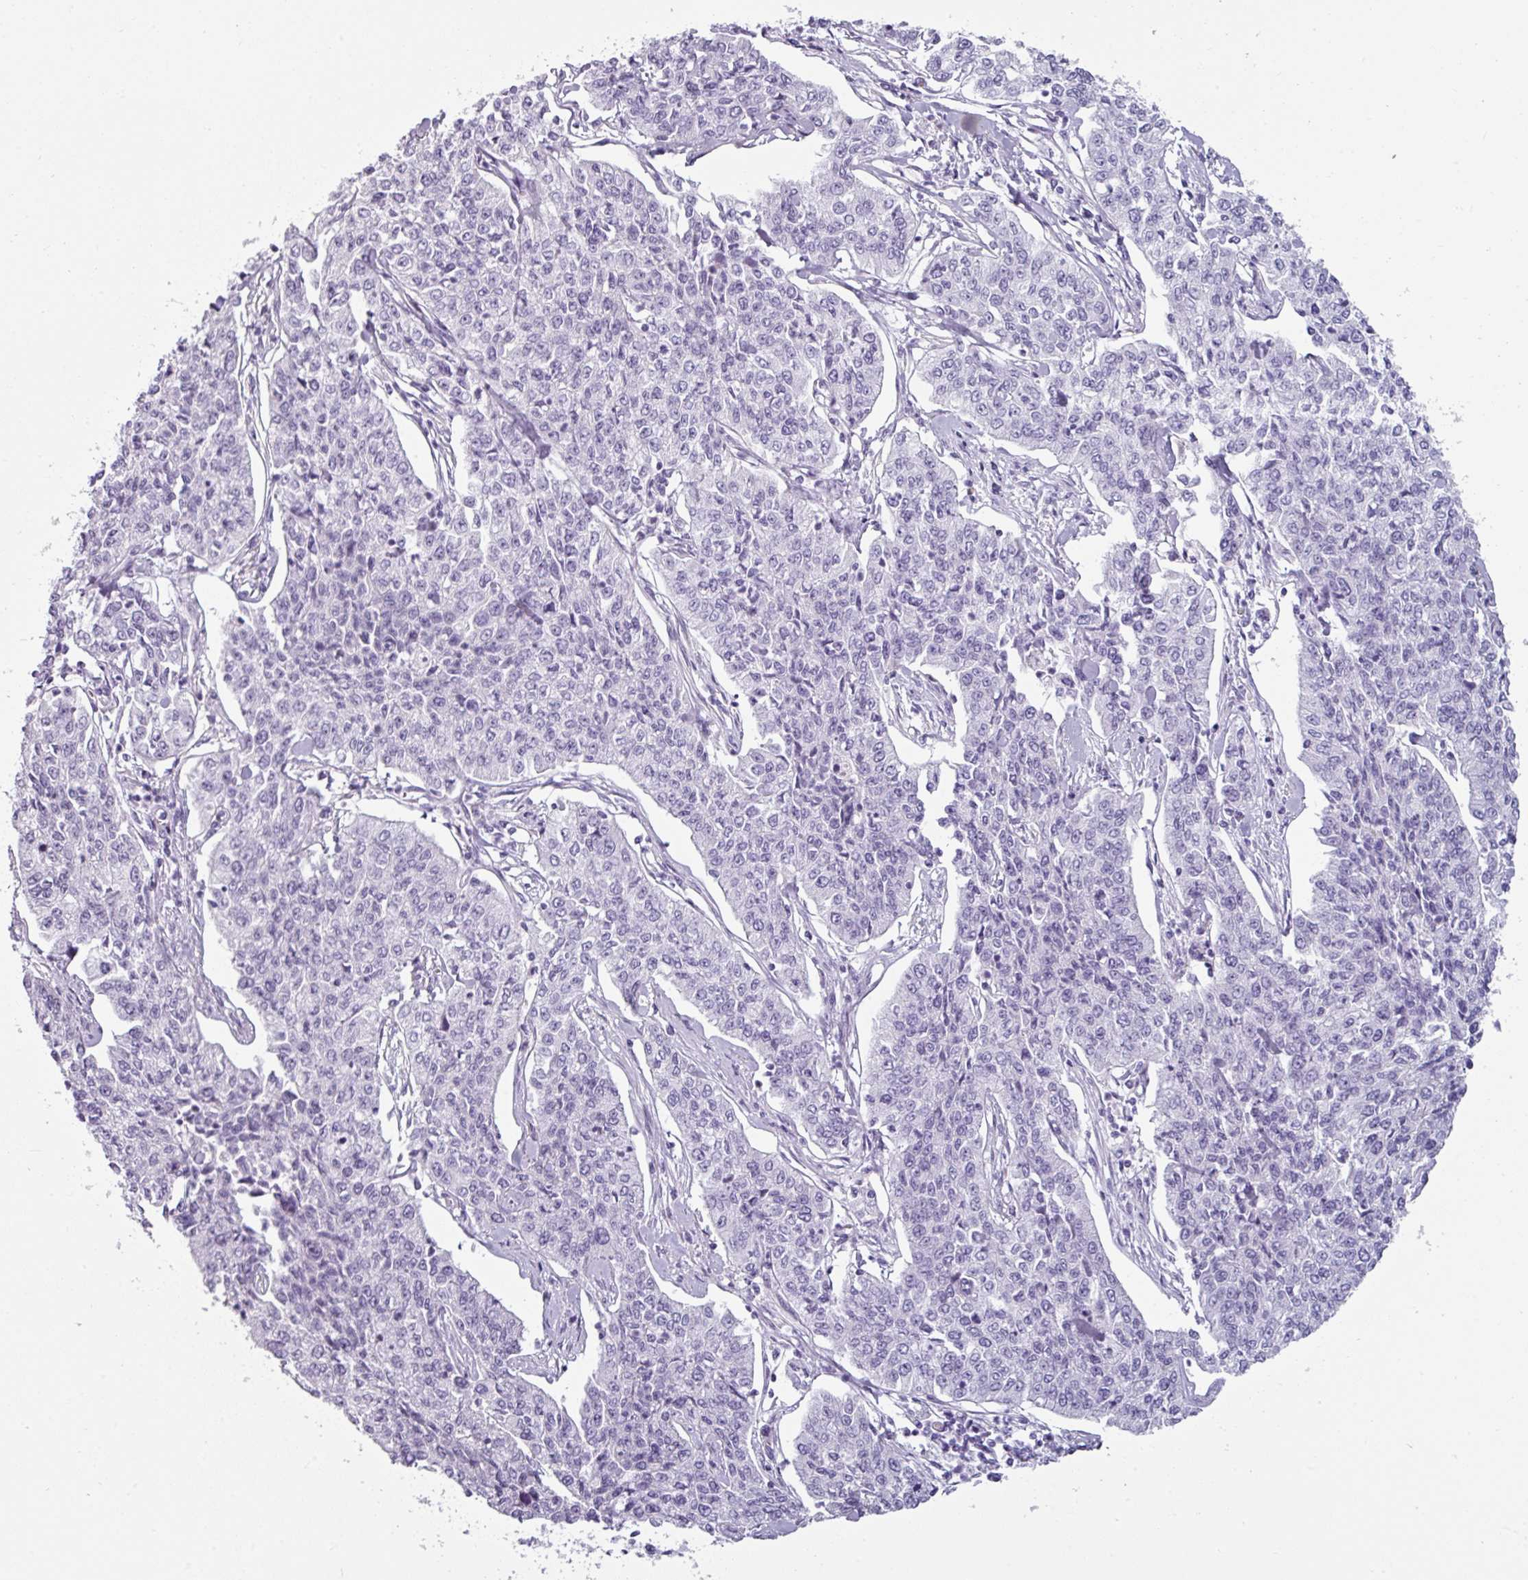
{"staining": {"intensity": "negative", "quantity": "none", "location": "none"}, "tissue": "cervical cancer", "cell_type": "Tumor cells", "image_type": "cancer", "snomed": [{"axis": "morphology", "description": "Squamous cell carcinoma, NOS"}, {"axis": "topography", "description": "Cervix"}], "caption": "Tumor cells are negative for protein expression in human squamous cell carcinoma (cervical).", "gene": "CLCA1", "patient": {"sex": "female", "age": 35}}